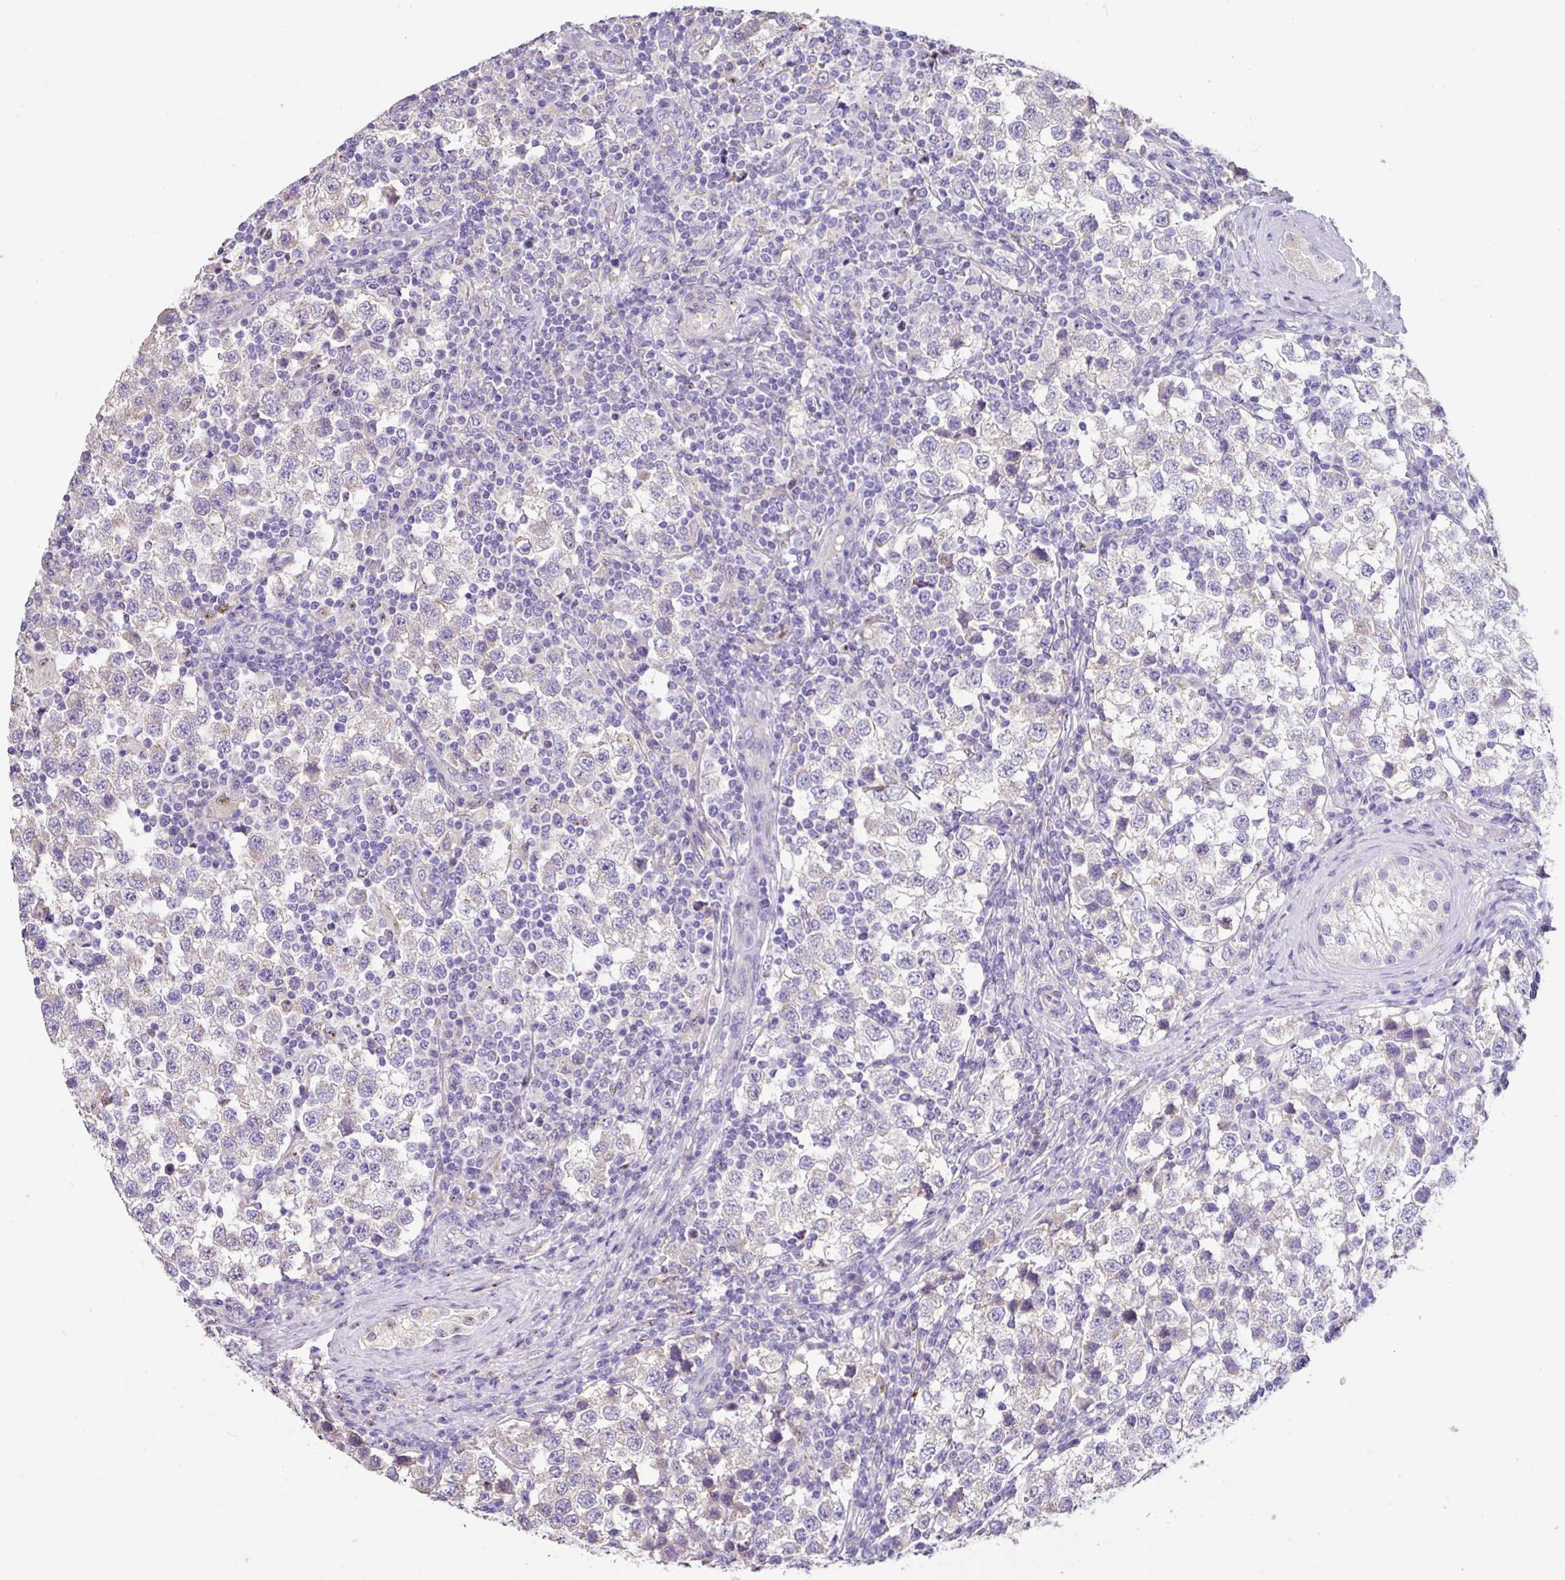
{"staining": {"intensity": "negative", "quantity": "none", "location": "none"}, "tissue": "testis cancer", "cell_type": "Tumor cells", "image_type": "cancer", "snomed": [{"axis": "morphology", "description": "Seminoma, NOS"}, {"axis": "topography", "description": "Testis"}], "caption": "The immunohistochemistry (IHC) micrograph has no significant staining in tumor cells of seminoma (testis) tissue.", "gene": "ZG16", "patient": {"sex": "male", "age": 34}}